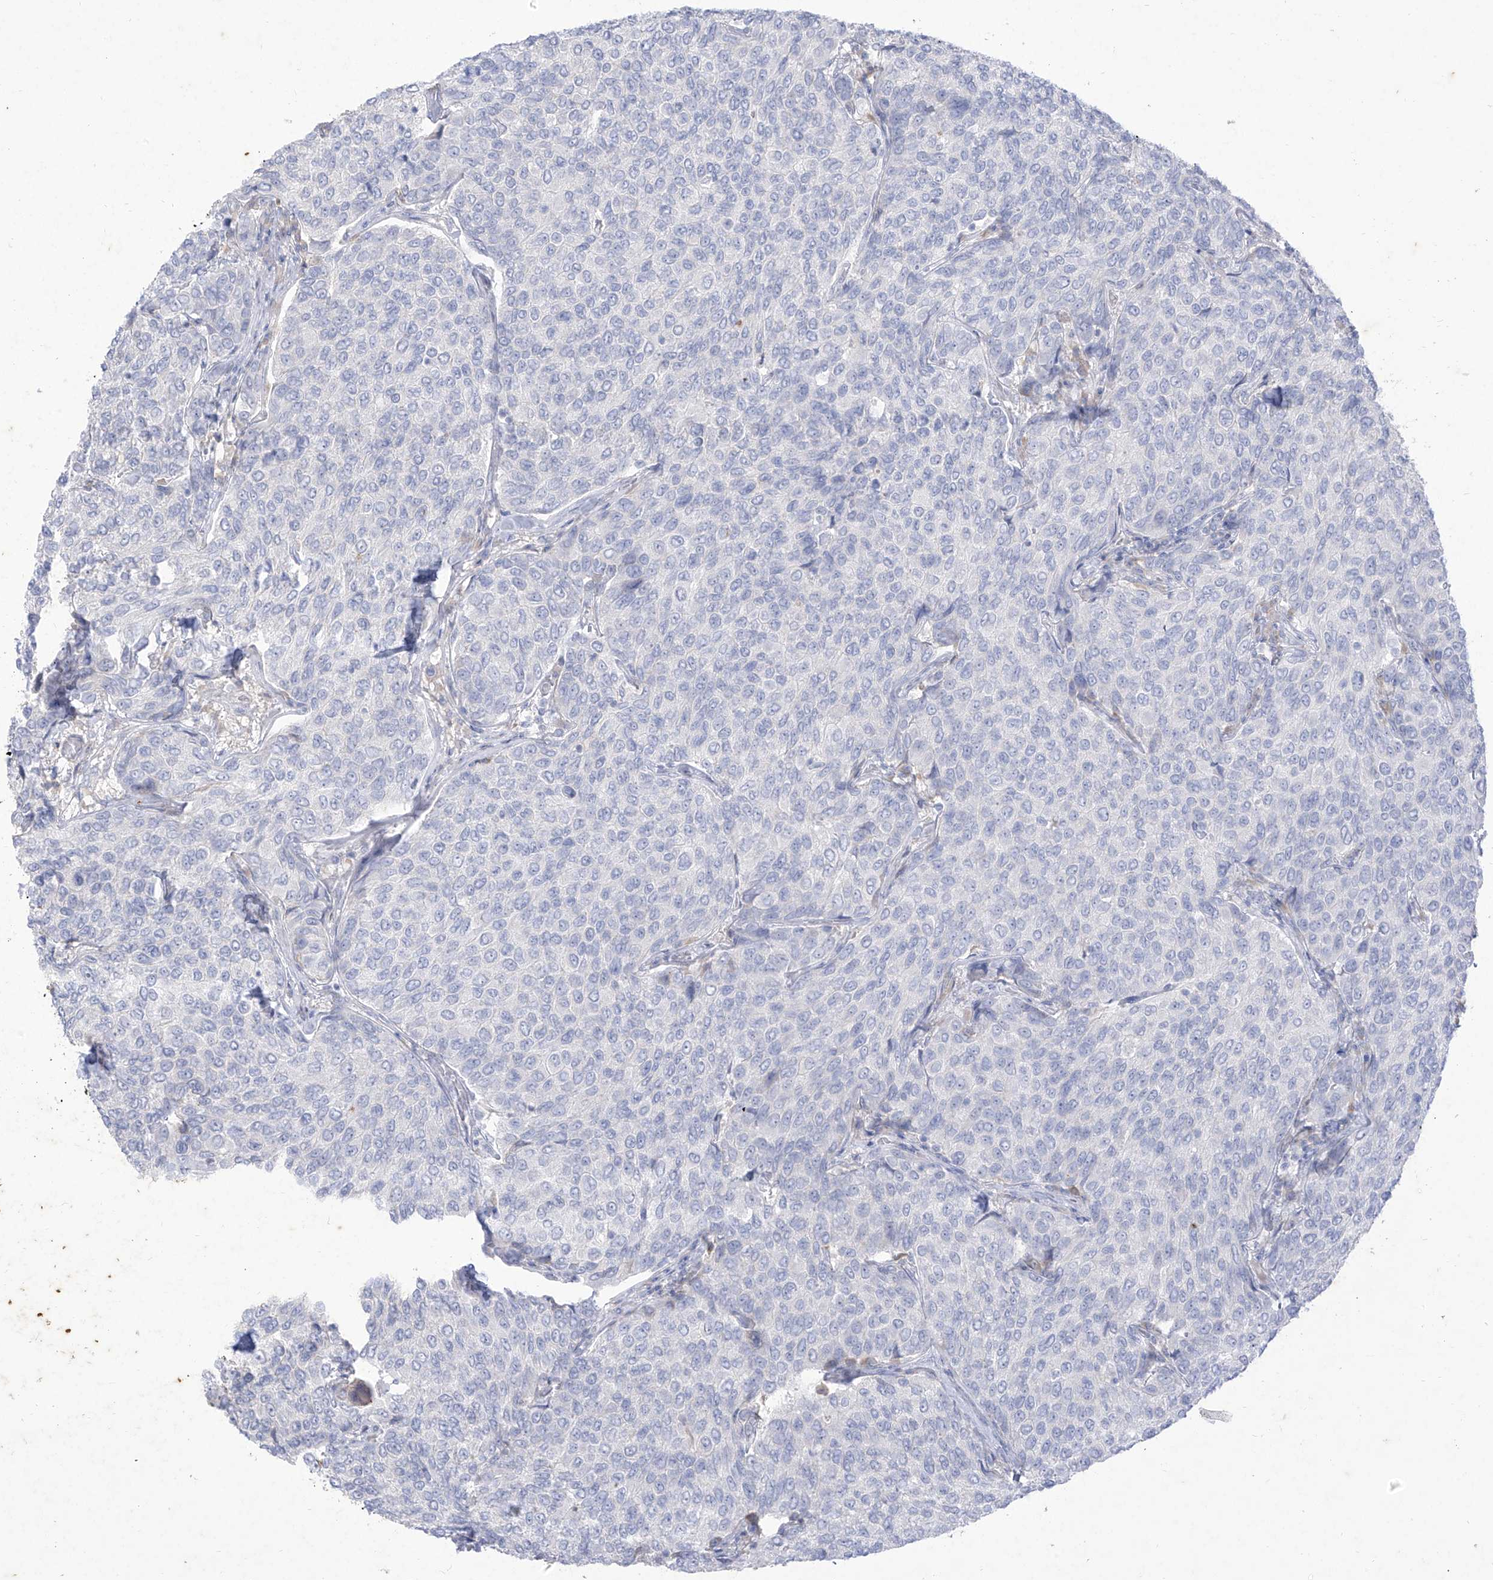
{"staining": {"intensity": "negative", "quantity": "none", "location": "none"}, "tissue": "breast cancer", "cell_type": "Tumor cells", "image_type": "cancer", "snomed": [{"axis": "morphology", "description": "Duct carcinoma"}, {"axis": "topography", "description": "Breast"}], "caption": "IHC photomicrograph of invasive ductal carcinoma (breast) stained for a protein (brown), which demonstrates no expression in tumor cells.", "gene": "TGM4", "patient": {"sex": "female", "age": 55}}